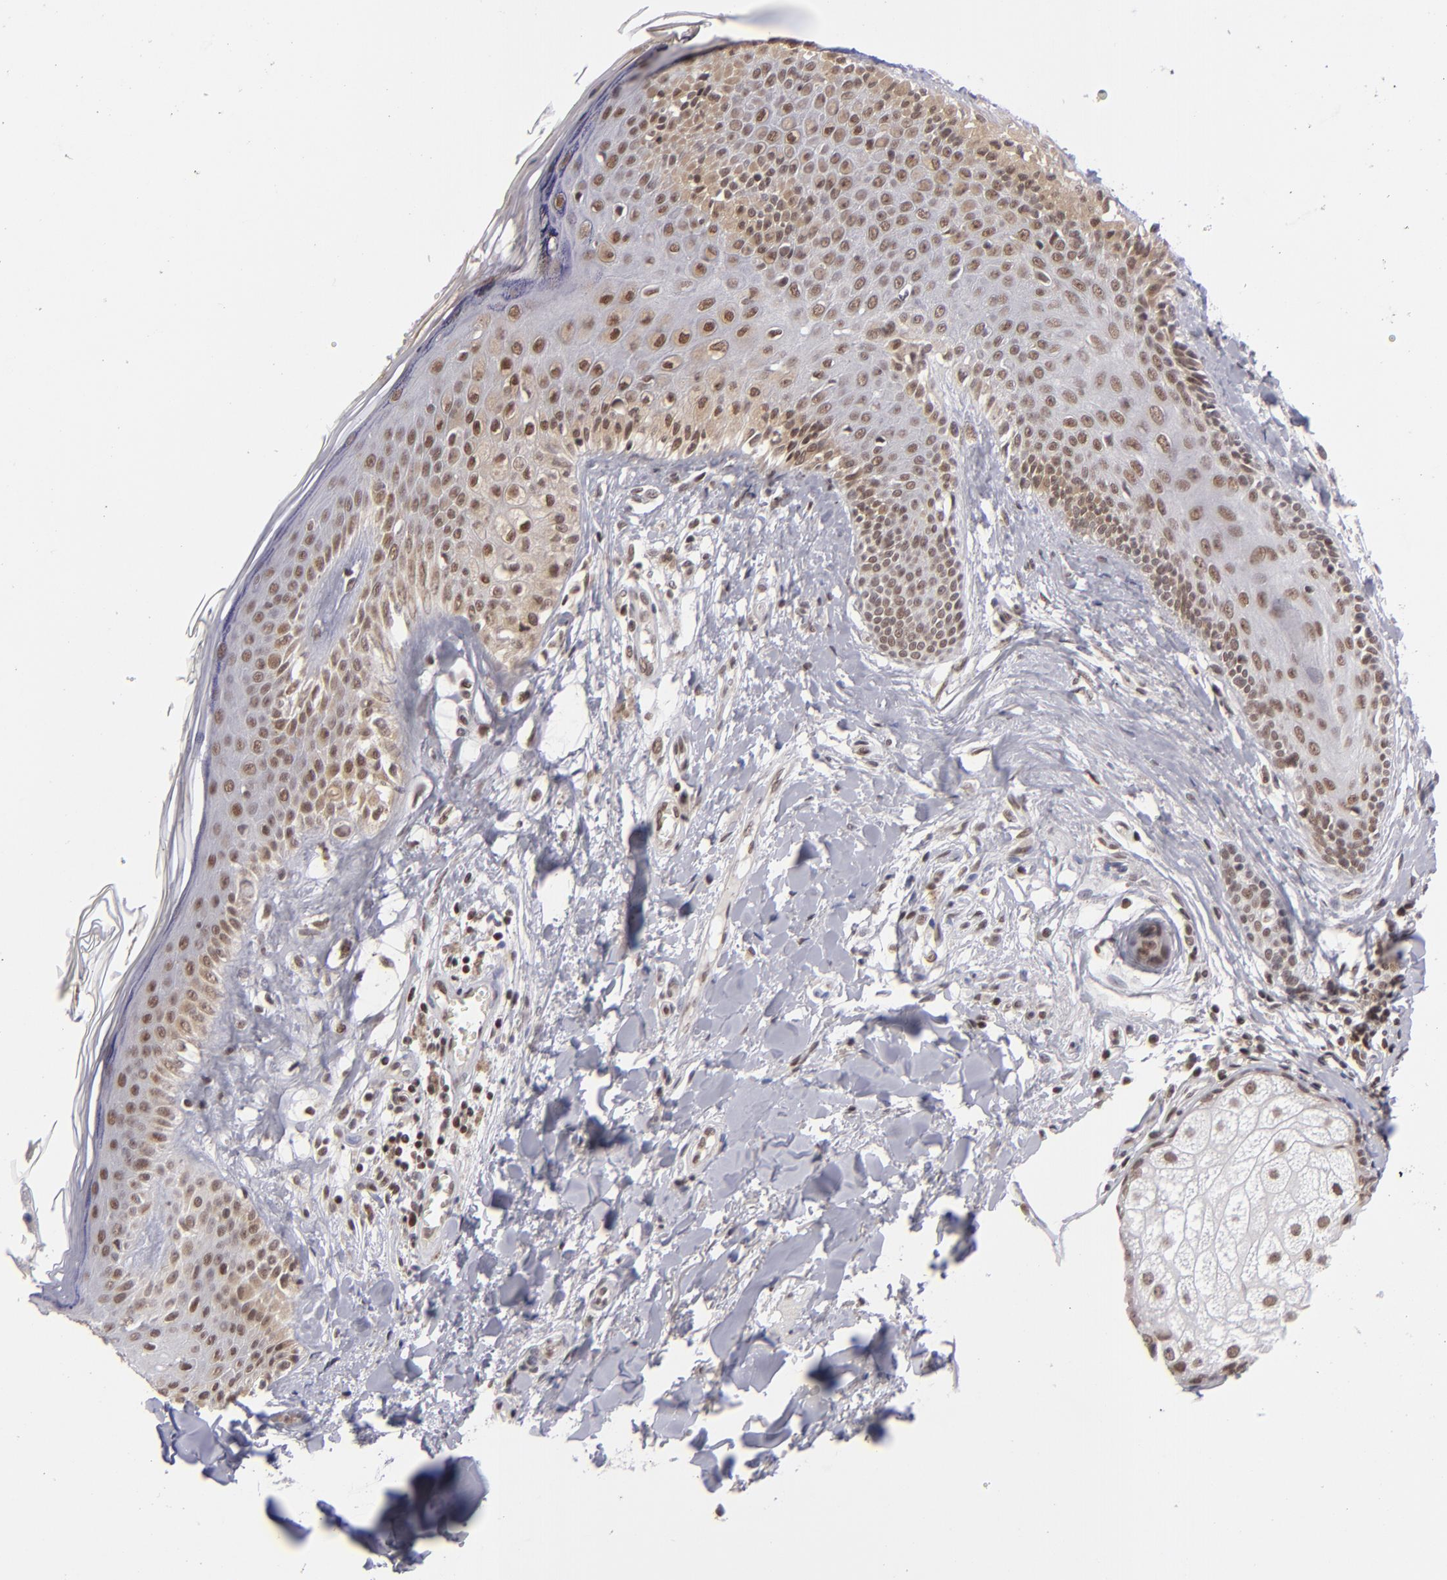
{"staining": {"intensity": "moderate", "quantity": "25%-75%", "location": "cytoplasmic/membranous,nuclear"}, "tissue": "melanoma", "cell_type": "Tumor cells", "image_type": "cancer", "snomed": [{"axis": "morphology", "description": "Malignant melanoma, NOS"}, {"axis": "topography", "description": "Skin"}], "caption": "Malignant melanoma stained with a protein marker demonstrates moderate staining in tumor cells.", "gene": "MLLT3", "patient": {"sex": "female", "age": 82}}